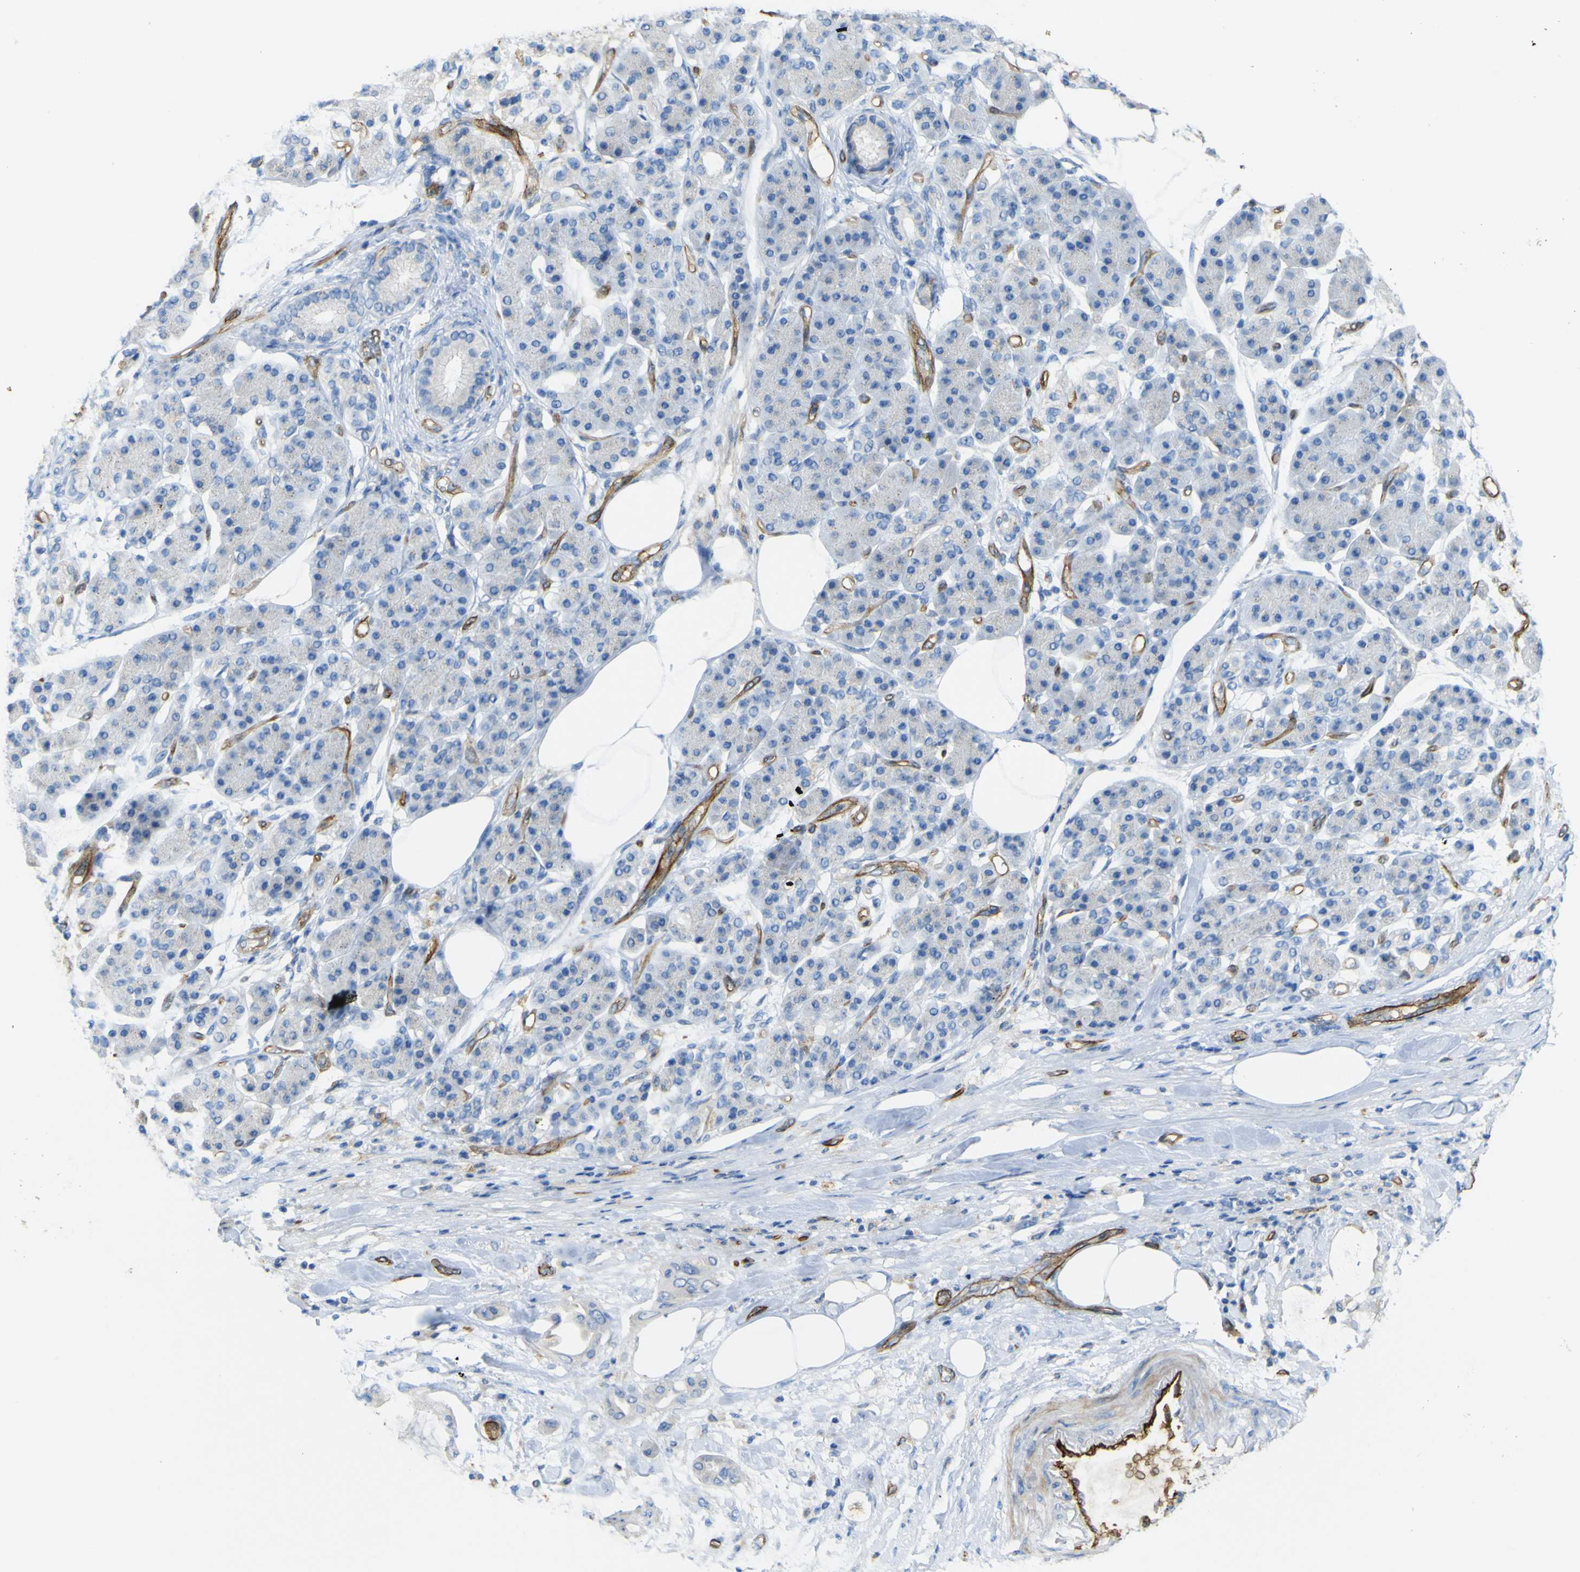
{"staining": {"intensity": "negative", "quantity": "none", "location": "none"}, "tissue": "pancreatic cancer", "cell_type": "Tumor cells", "image_type": "cancer", "snomed": [{"axis": "morphology", "description": "Adenocarcinoma, NOS"}, {"axis": "morphology", "description": "Adenocarcinoma, metastatic, NOS"}, {"axis": "topography", "description": "Lymph node"}, {"axis": "topography", "description": "Pancreas"}, {"axis": "topography", "description": "Duodenum"}], "caption": "There is no significant positivity in tumor cells of pancreatic cancer (metastatic adenocarcinoma).", "gene": "CD93", "patient": {"sex": "female", "age": 64}}